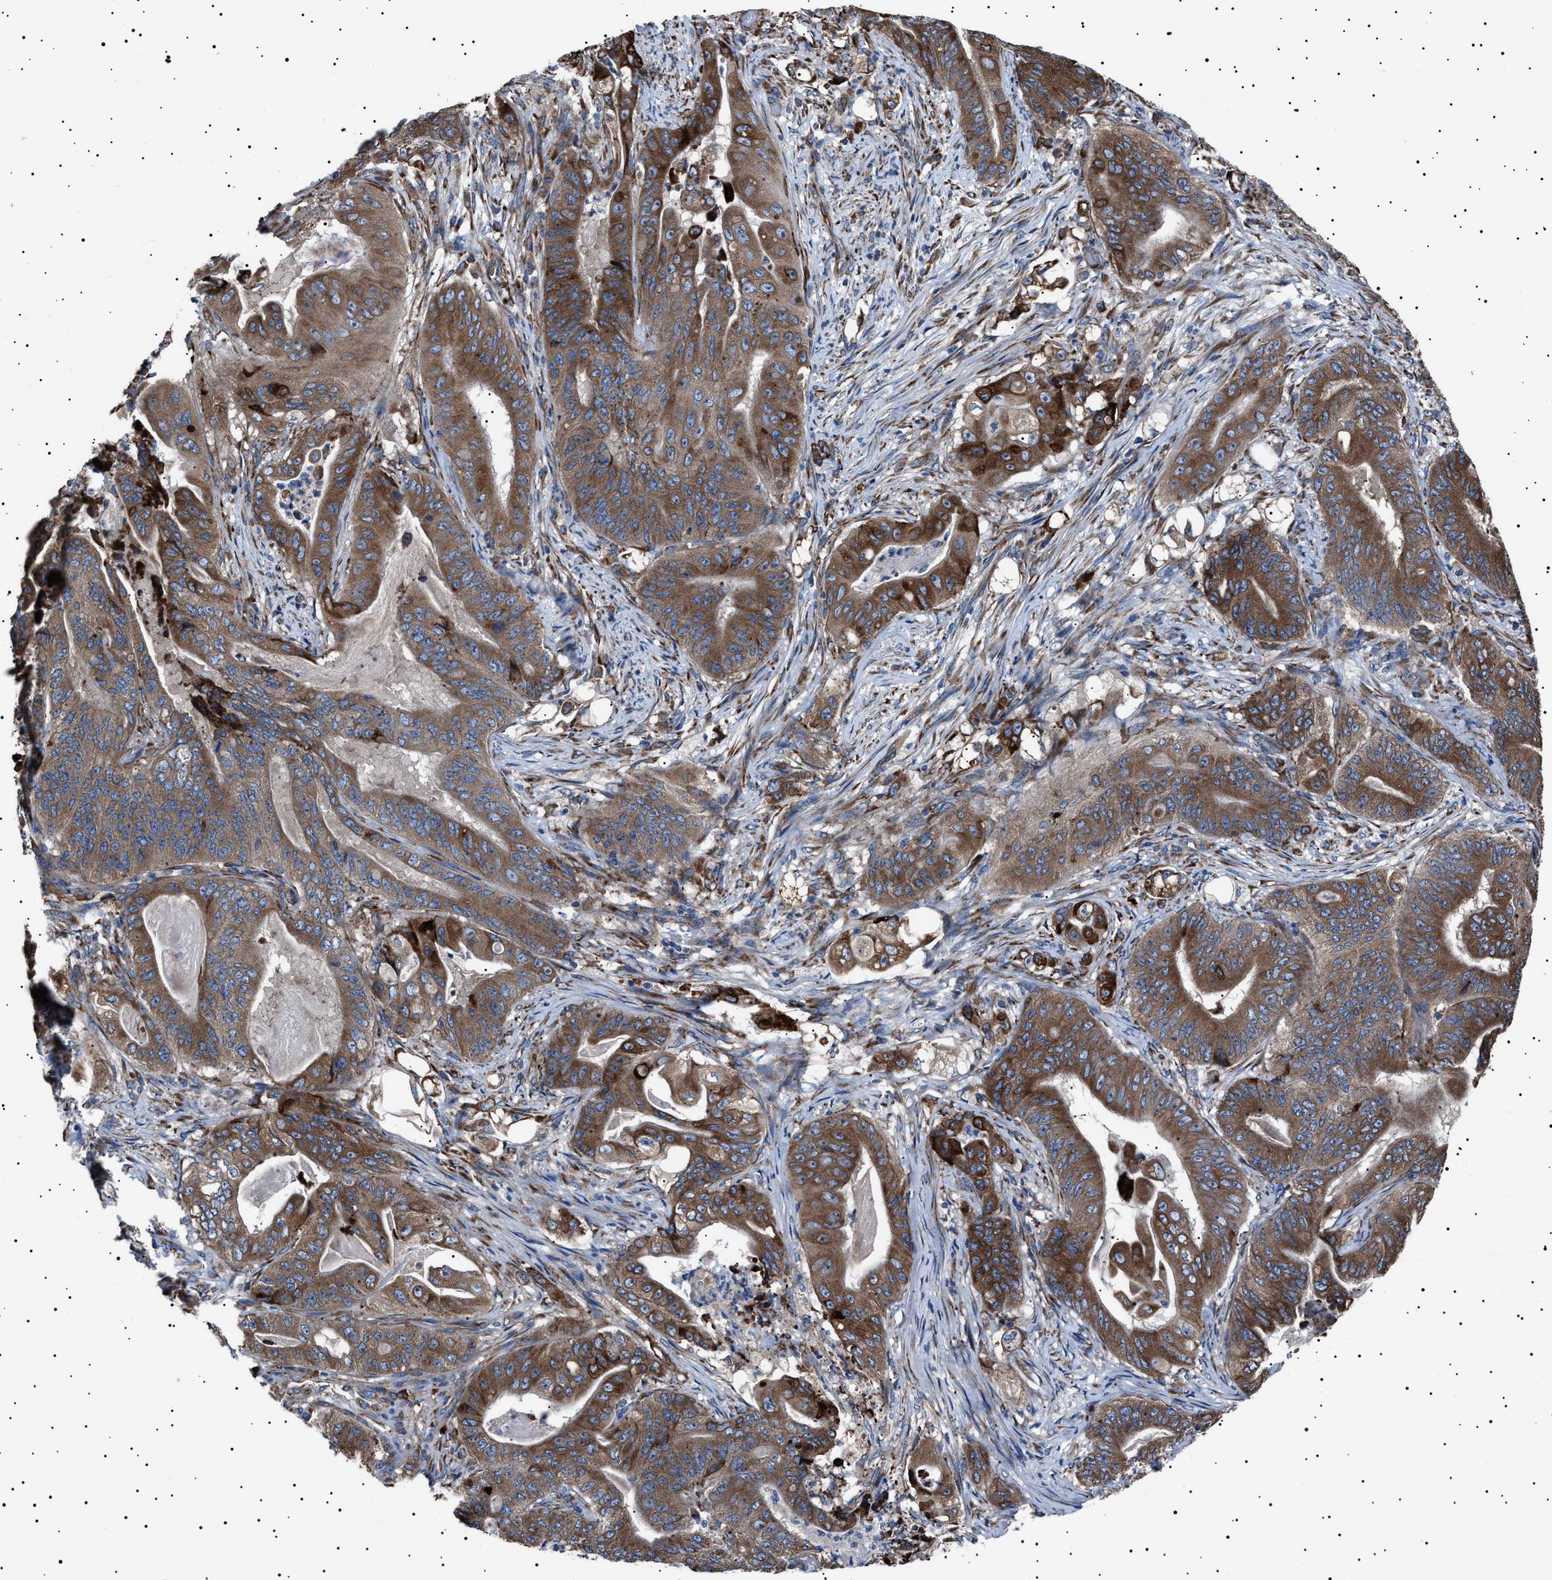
{"staining": {"intensity": "strong", "quantity": "25%-75%", "location": "cytoplasmic/membranous"}, "tissue": "stomach cancer", "cell_type": "Tumor cells", "image_type": "cancer", "snomed": [{"axis": "morphology", "description": "Adenocarcinoma, NOS"}, {"axis": "topography", "description": "Stomach"}], "caption": "A brown stain labels strong cytoplasmic/membranous expression of a protein in stomach cancer (adenocarcinoma) tumor cells.", "gene": "TOP1MT", "patient": {"sex": "female", "age": 73}}